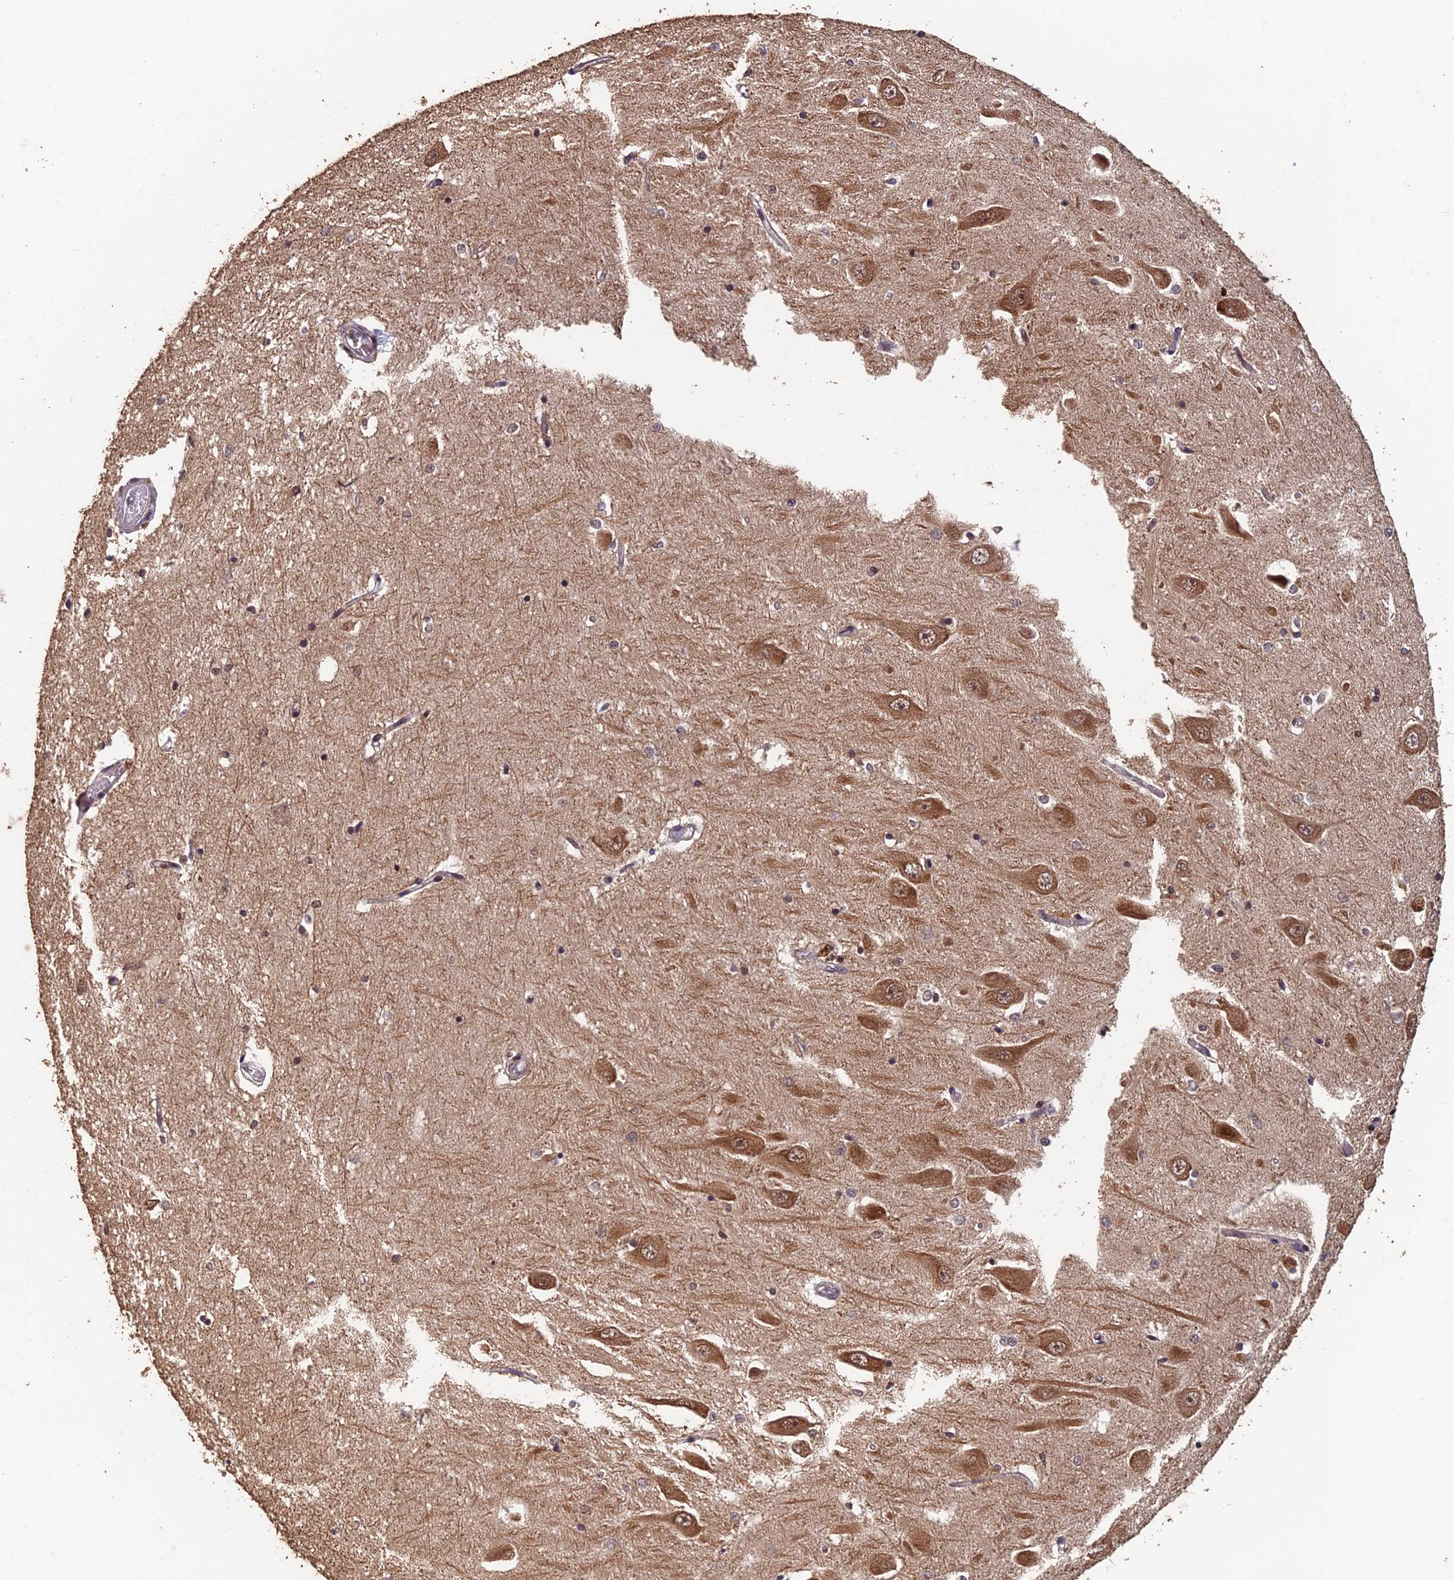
{"staining": {"intensity": "moderate", "quantity": "<25%", "location": "cytoplasmic/membranous"}, "tissue": "hippocampus", "cell_type": "Glial cells", "image_type": "normal", "snomed": [{"axis": "morphology", "description": "Normal tissue, NOS"}, {"axis": "topography", "description": "Hippocampus"}], "caption": "IHC staining of normal hippocampus, which shows low levels of moderate cytoplasmic/membranous positivity in approximately <25% of glial cells indicating moderate cytoplasmic/membranous protein positivity. The staining was performed using DAB (3,3'-diaminobenzidine) (brown) for protein detection and nuclei were counterstained in hematoxylin (blue).", "gene": "FAM53C", "patient": {"sex": "male", "age": 45}}